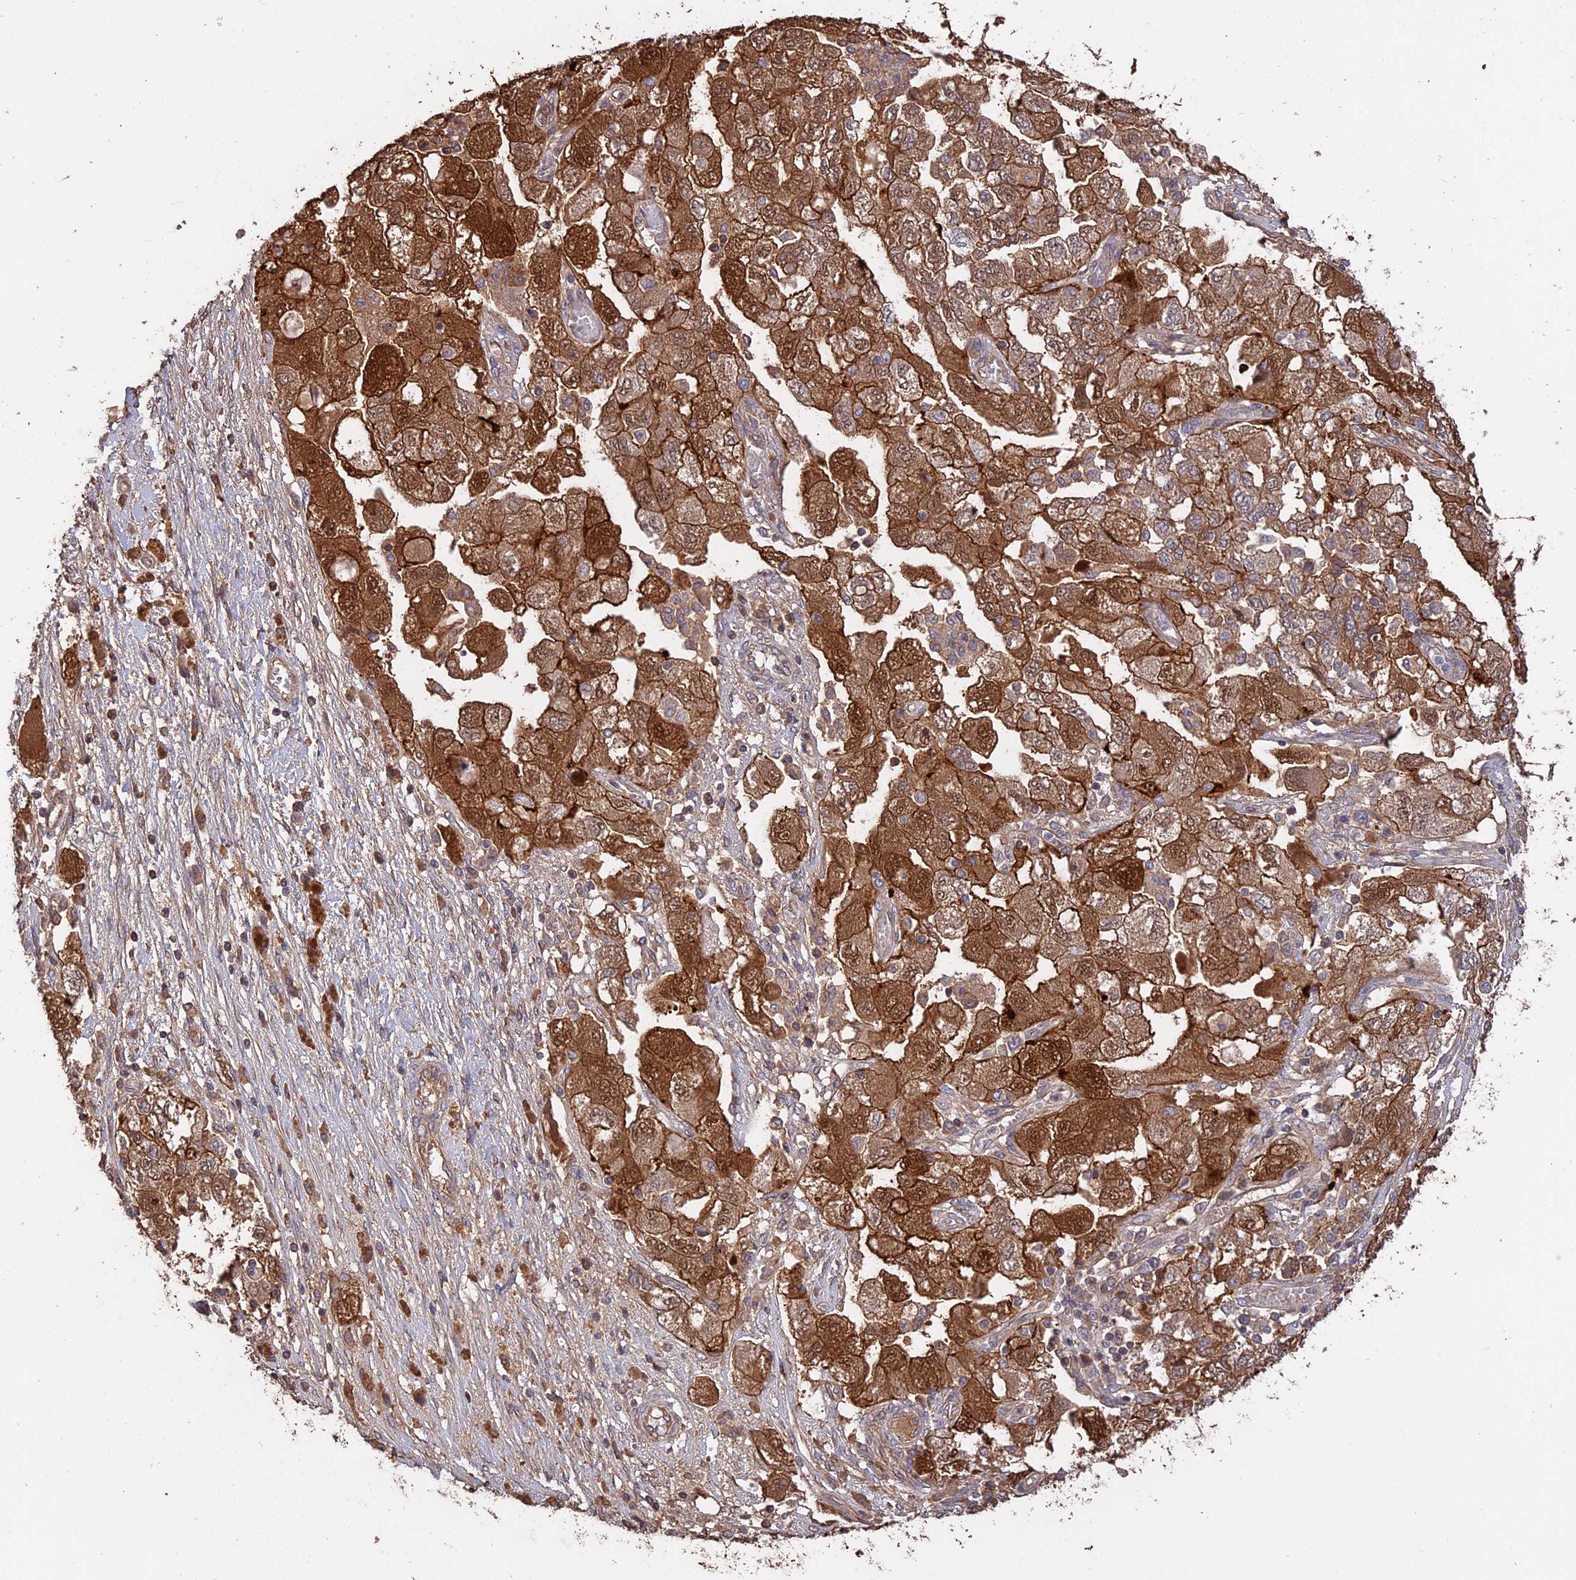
{"staining": {"intensity": "moderate", "quantity": ">75%", "location": "cytoplasmic/membranous,nuclear"}, "tissue": "ovarian cancer", "cell_type": "Tumor cells", "image_type": "cancer", "snomed": [{"axis": "morphology", "description": "Carcinoma, NOS"}, {"axis": "morphology", "description": "Cystadenocarcinoma, serous, NOS"}, {"axis": "topography", "description": "Ovary"}], "caption": "Ovarian carcinoma stained with a brown dye demonstrates moderate cytoplasmic/membranous and nuclear positive expression in approximately >75% of tumor cells.", "gene": "RASAL1", "patient": {"sex": "female", "age": 69}}